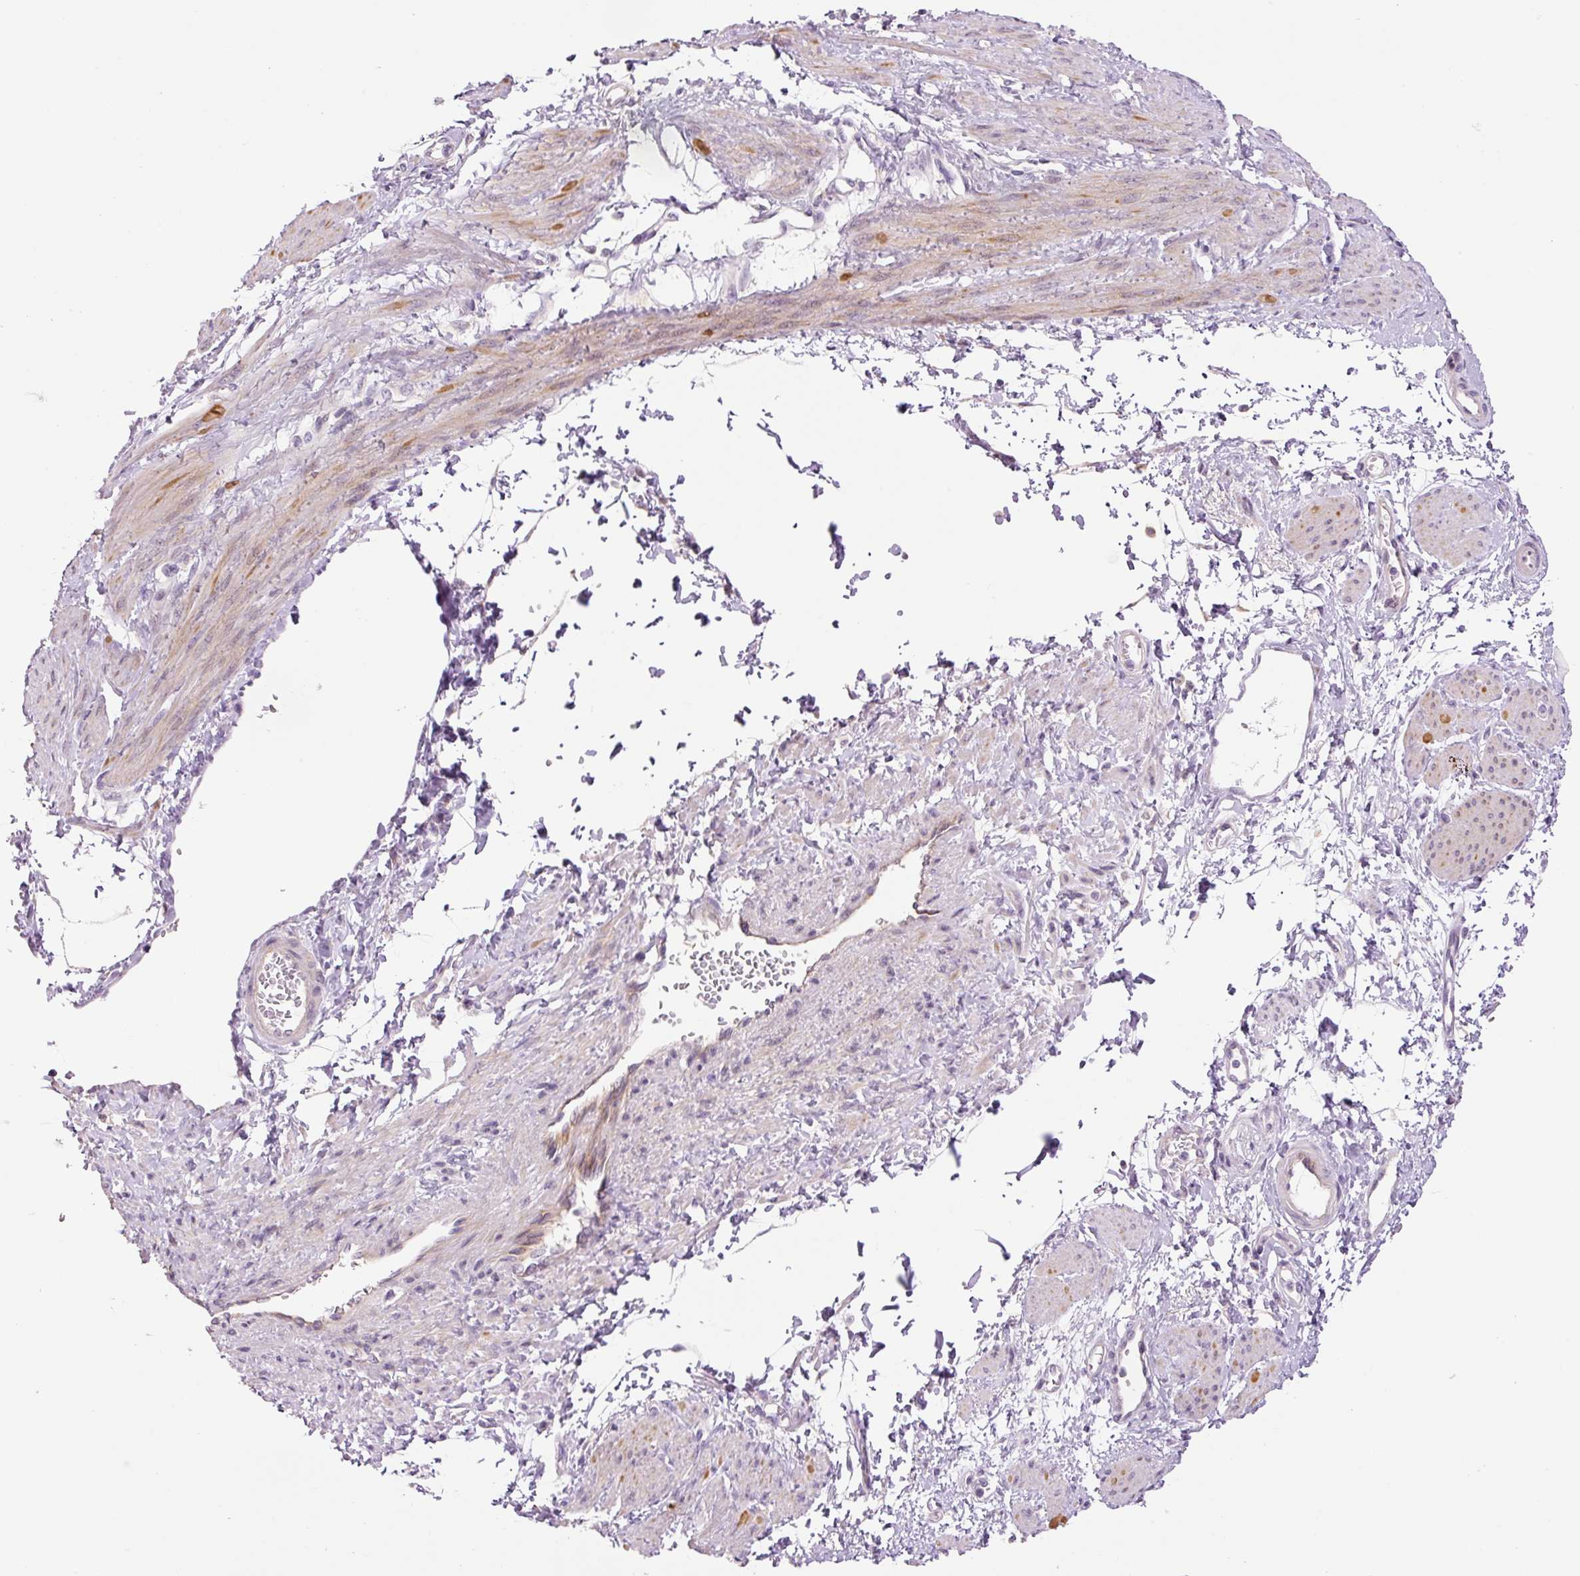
{"staining": {"intensity": "weak", "quantity": "25%-75%", "location": "cytoplasmic/membranous"}, "tissue": "smooth muscle", "cell_type": "Smooth muscle cells", "image_type": "normal", "snomed": [{"axis": "morphology", "description": "Normal tissue, NOS"}, {"axis": "topography", "description": "Smooth muscle"}, {"axis": "topography", "description": "Uterus"}], "caption": "Protein staining of benign smooth muscle reveals weak cytoplasmic/membranous expression in approximately 25%-75% of smooth muscle cells.", "gene": "HAX1", "patient": {"sex": "female", "age": 39}}